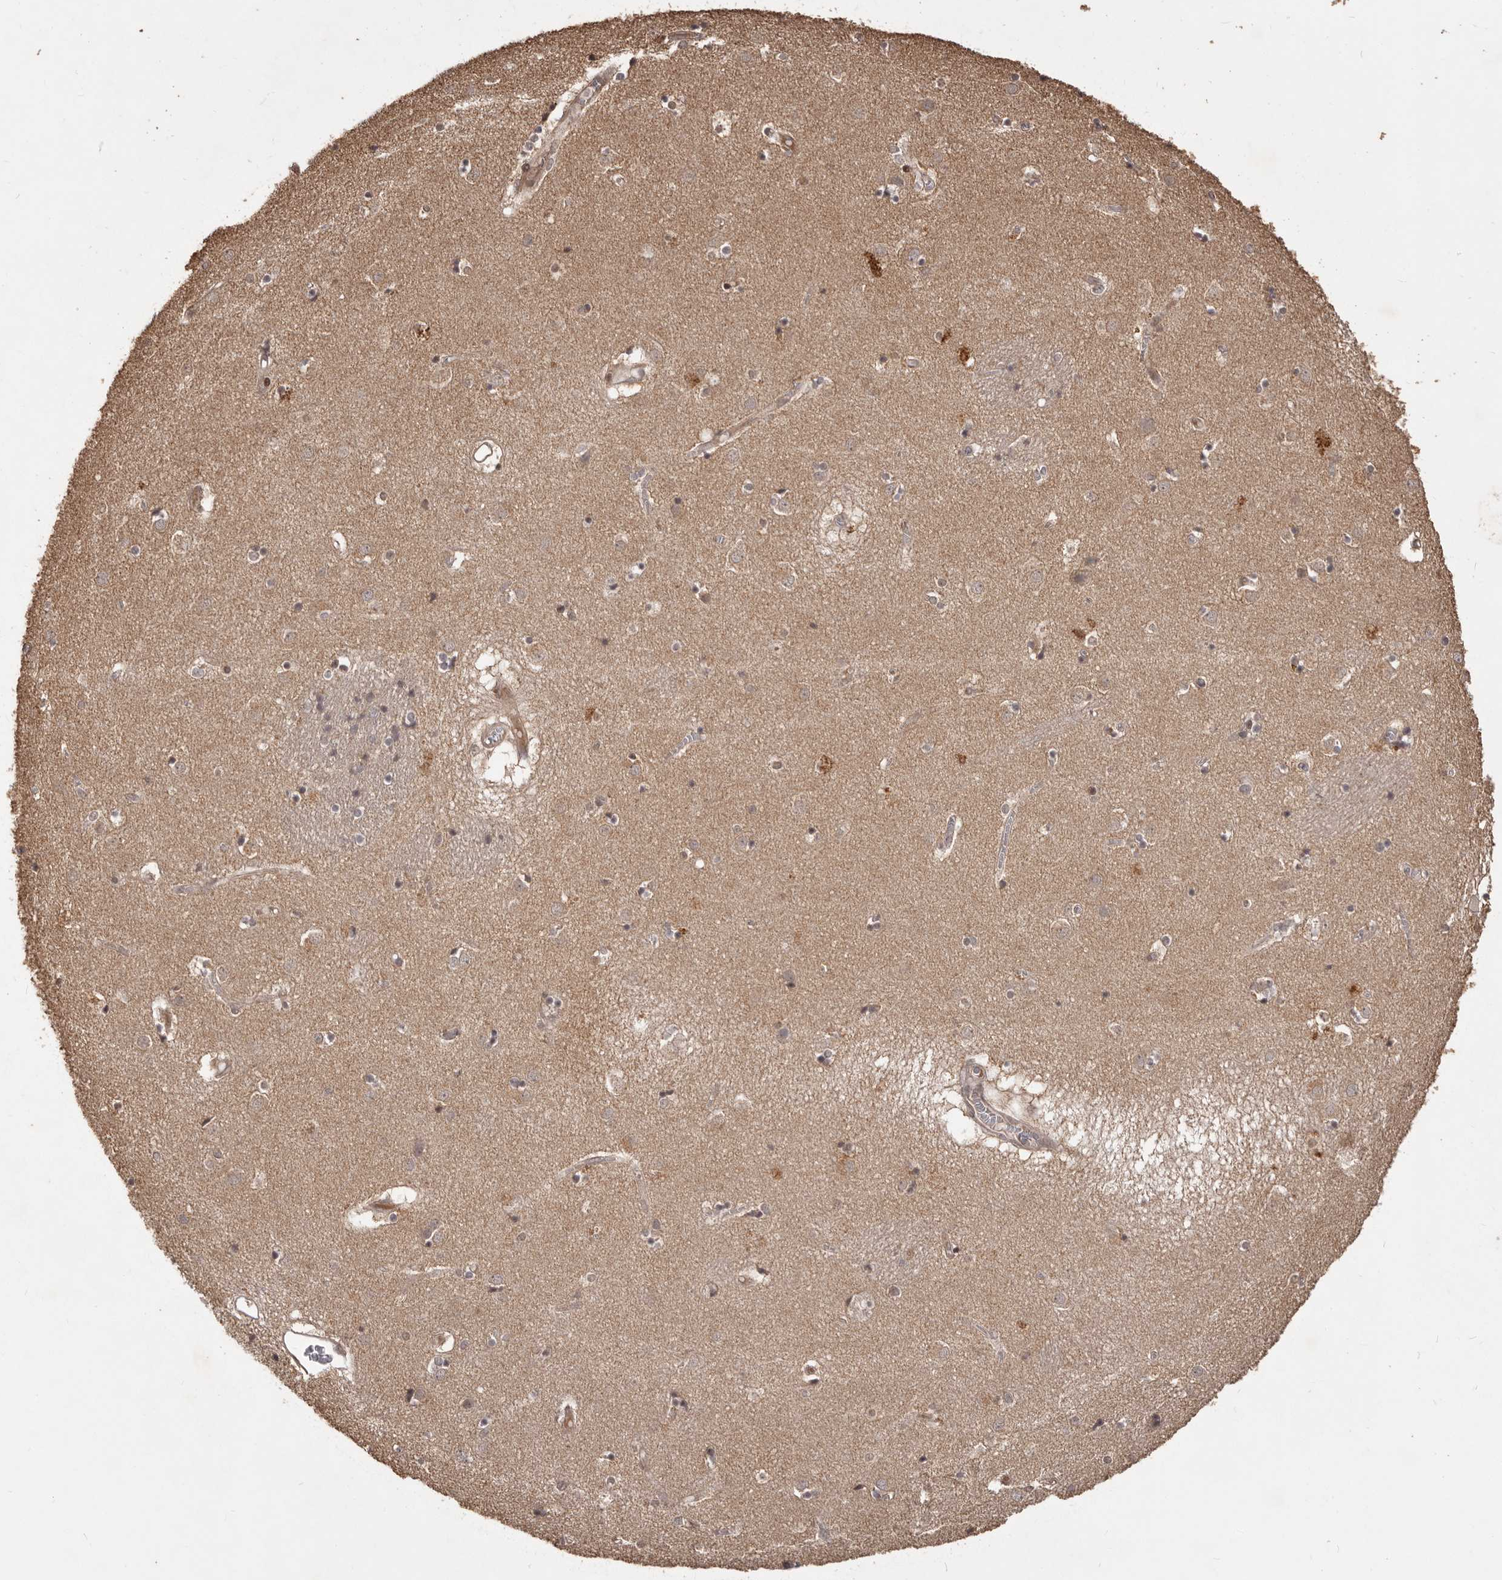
{"staining": {"intensity": "weak", "quantity": "<25%", "location": "cytoplasmic/membranous"}, "tissue": "caudate", "cell_type": "Glial cells", "image_type": "normal", "snomed": [{"axis": "morphology", "description": "Normal tissue, NOS"}, {"axis": "topography", "description": "Lateral ventricle wall"}], "caption": "The micrograph displays no staining of glial cells in unremarkable caudate.", "gene": "MTO1", "patient": {"sex": "male", "age": 70}}